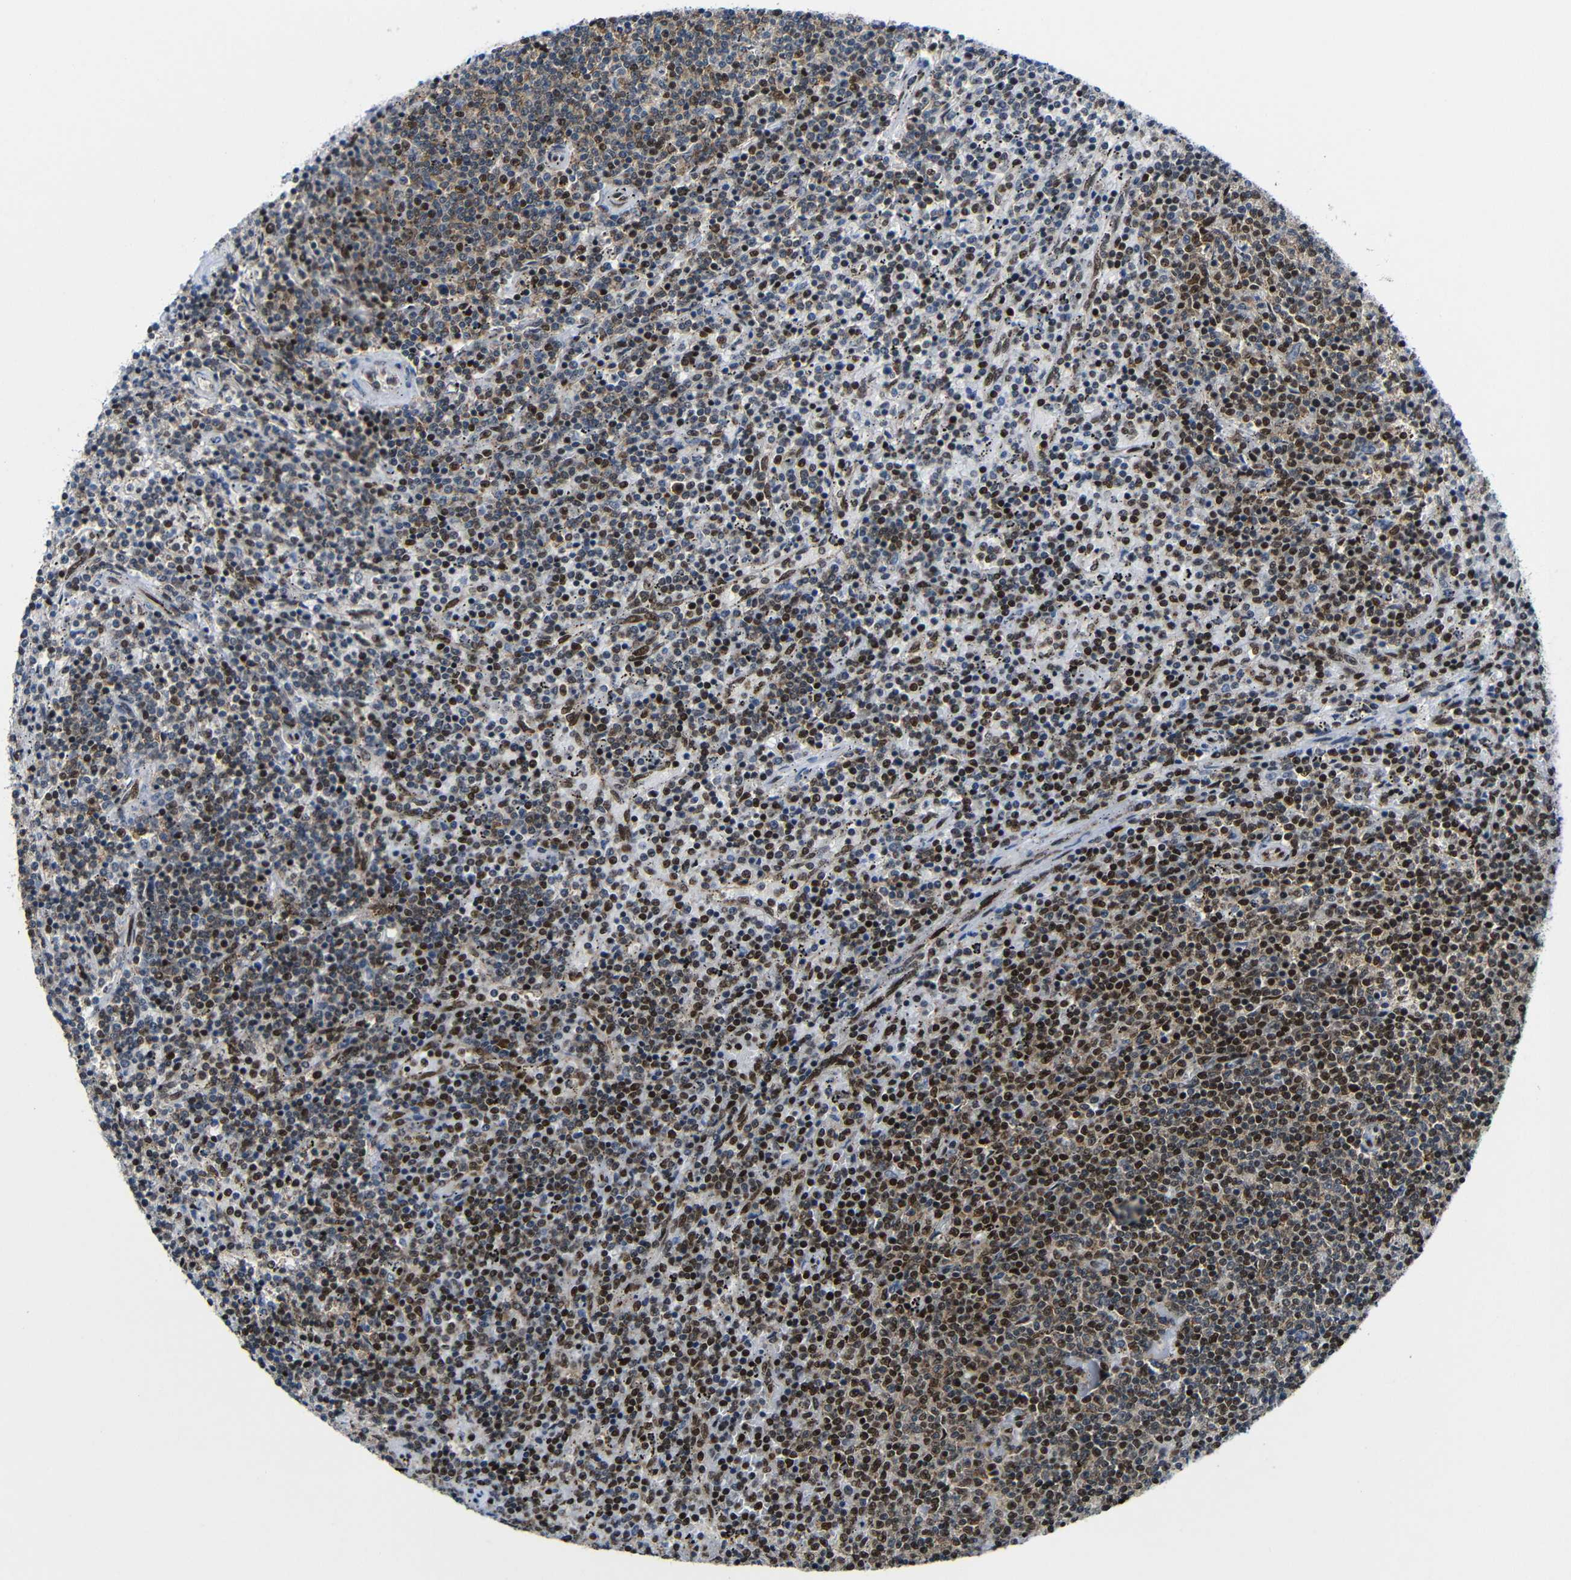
{"staining": {"intensity": "strong", "quantity": "25%-75%", "location": "nuclear"}, "tissue": "lymphoma", "cell_type": "Tumor cells", "image_type": "cancer", "snomed": [{"axis": "morphology", "description": "Malignant lymphoma, non-Hodgkin's type, Low grade"}, {"axis": "topography", "description": "Spleen"}], "caption": "This histopathology image demonstrates immunohistochemistry (IHC) staining of human malignant lymphoma, non-Hodgkin's type (low-grade), with high strong nuclear expression in approximately 25%-75% of tumor cells.", "gene": "PTBP1", "patient": {"sex": "female", "age": 50}}